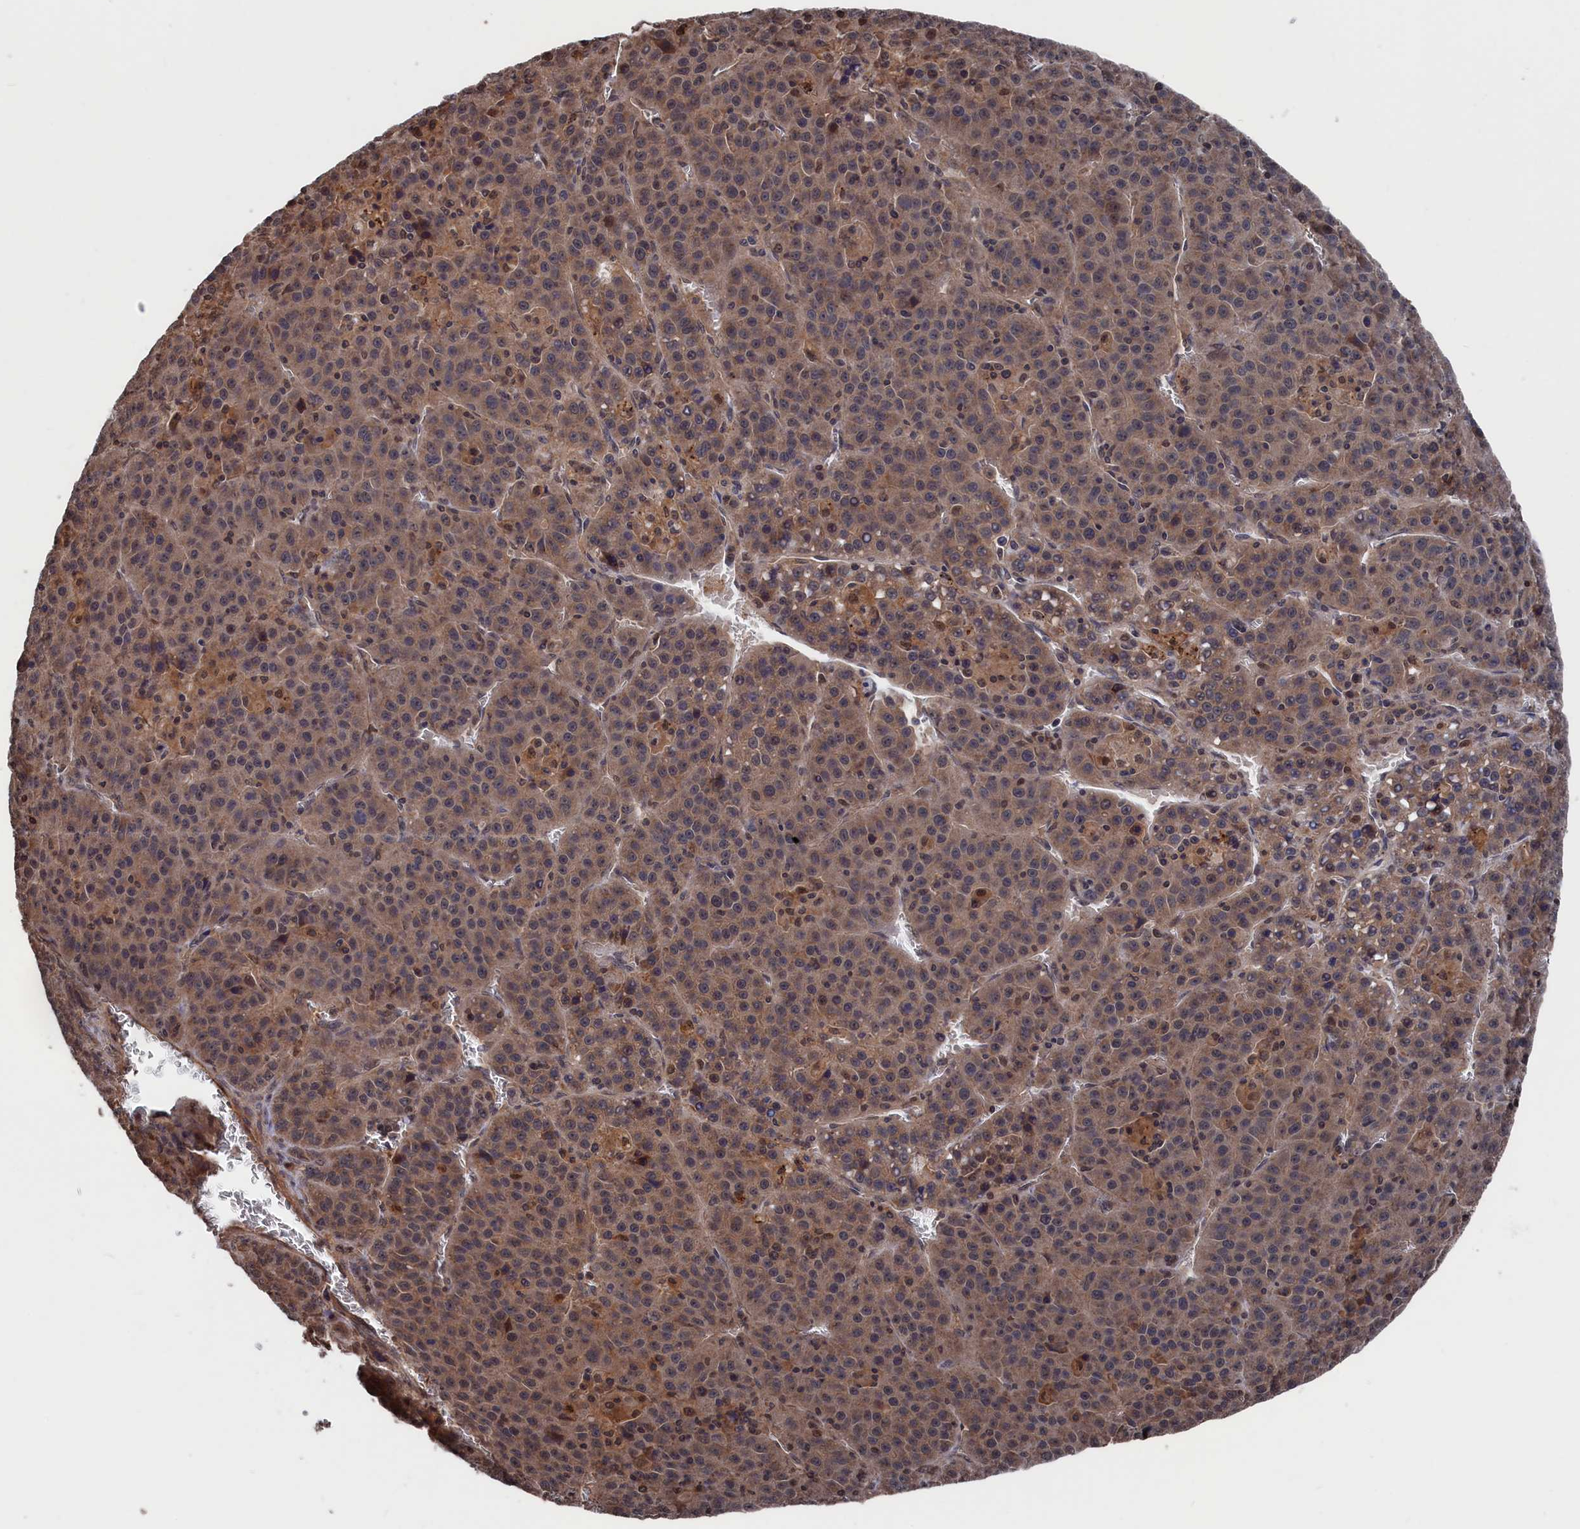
{"staining": {"intensity": "weak", "quantity": "25%-75%", "location": "cytoplasmic/membranous"}, "tissue": "liver cancer", "cell_type": "Tumor cells", "image_type": "cancer", "snomed": [{"axis": "morphology", "description": "Carcinoma, Hepatocellular, NOS"}, {"axis": "topography", "description": "Liver"}], "caption": "Immunohistochemistry of human hepatocellular carcinoma (liver) reveals low levels of weak cytoplasmic/membranous staining in approximately 25%-75% of tumor cells.", "gene": "PDE12", "patient": {"sex": "female", "age": 53}}